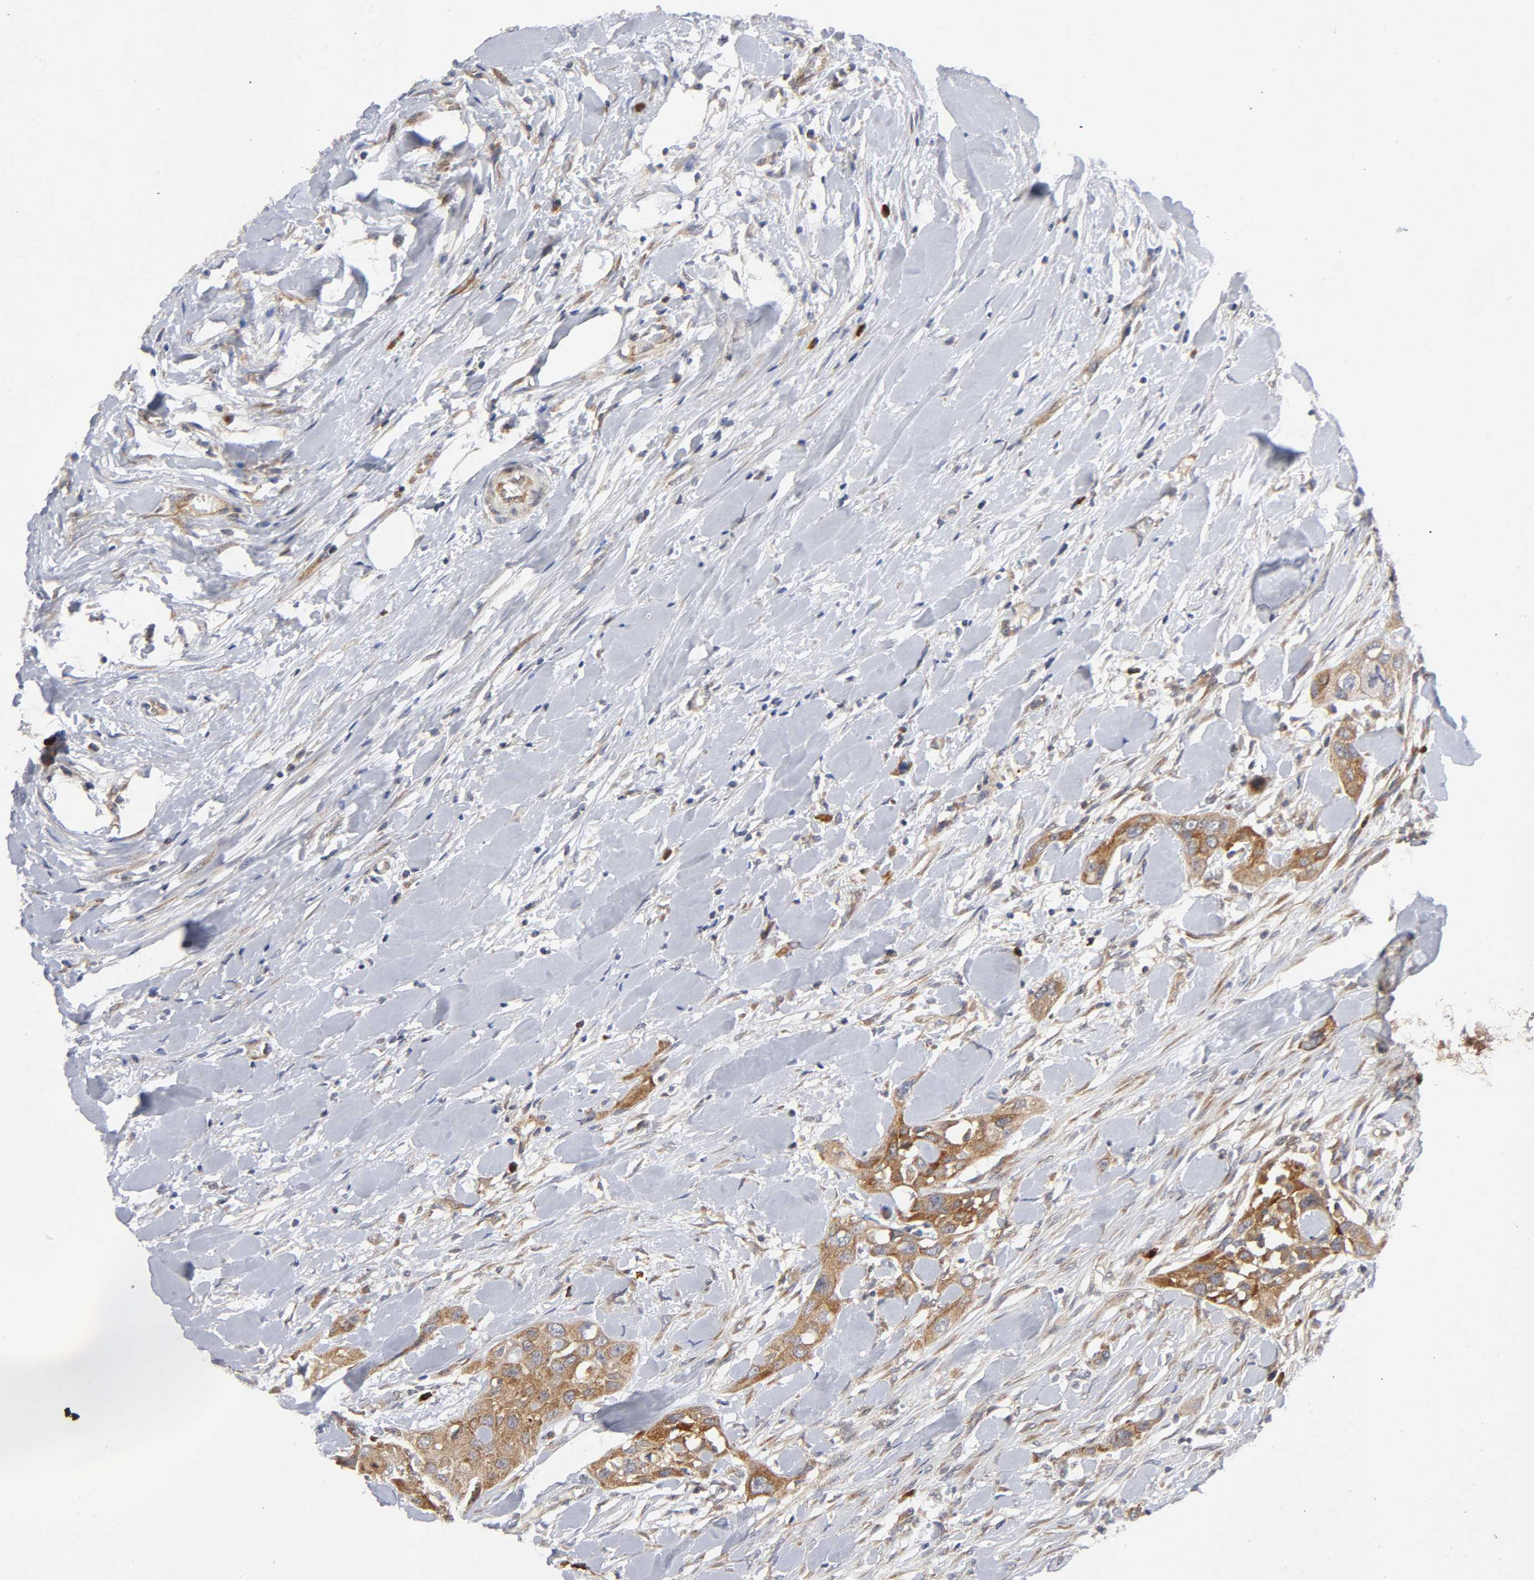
{"staining": {"intensity": "moderate", "quantity": ">75%", "location": "cytoplasmic/membranous"}, "tissue": "head and neck cancer", "cell_type": "Tumor cells", "image_type": "cancer", "snomed": [{"axis": "morphology", "description": "Neoplasm, malignant, NOS"}, {"axis": "topography", "description": "Salivary gland"}, {"axis": "topography", "description": "Head-Neck"}], "caption": "Immunohistochemical staining of head and neck cancer exhibits medium levels of moderate cytoplasmic/membranous protein expression in approximately >75% of tumor cells.", "gene": "EIF5", "patient": {"sex": "male", "age": 43}}